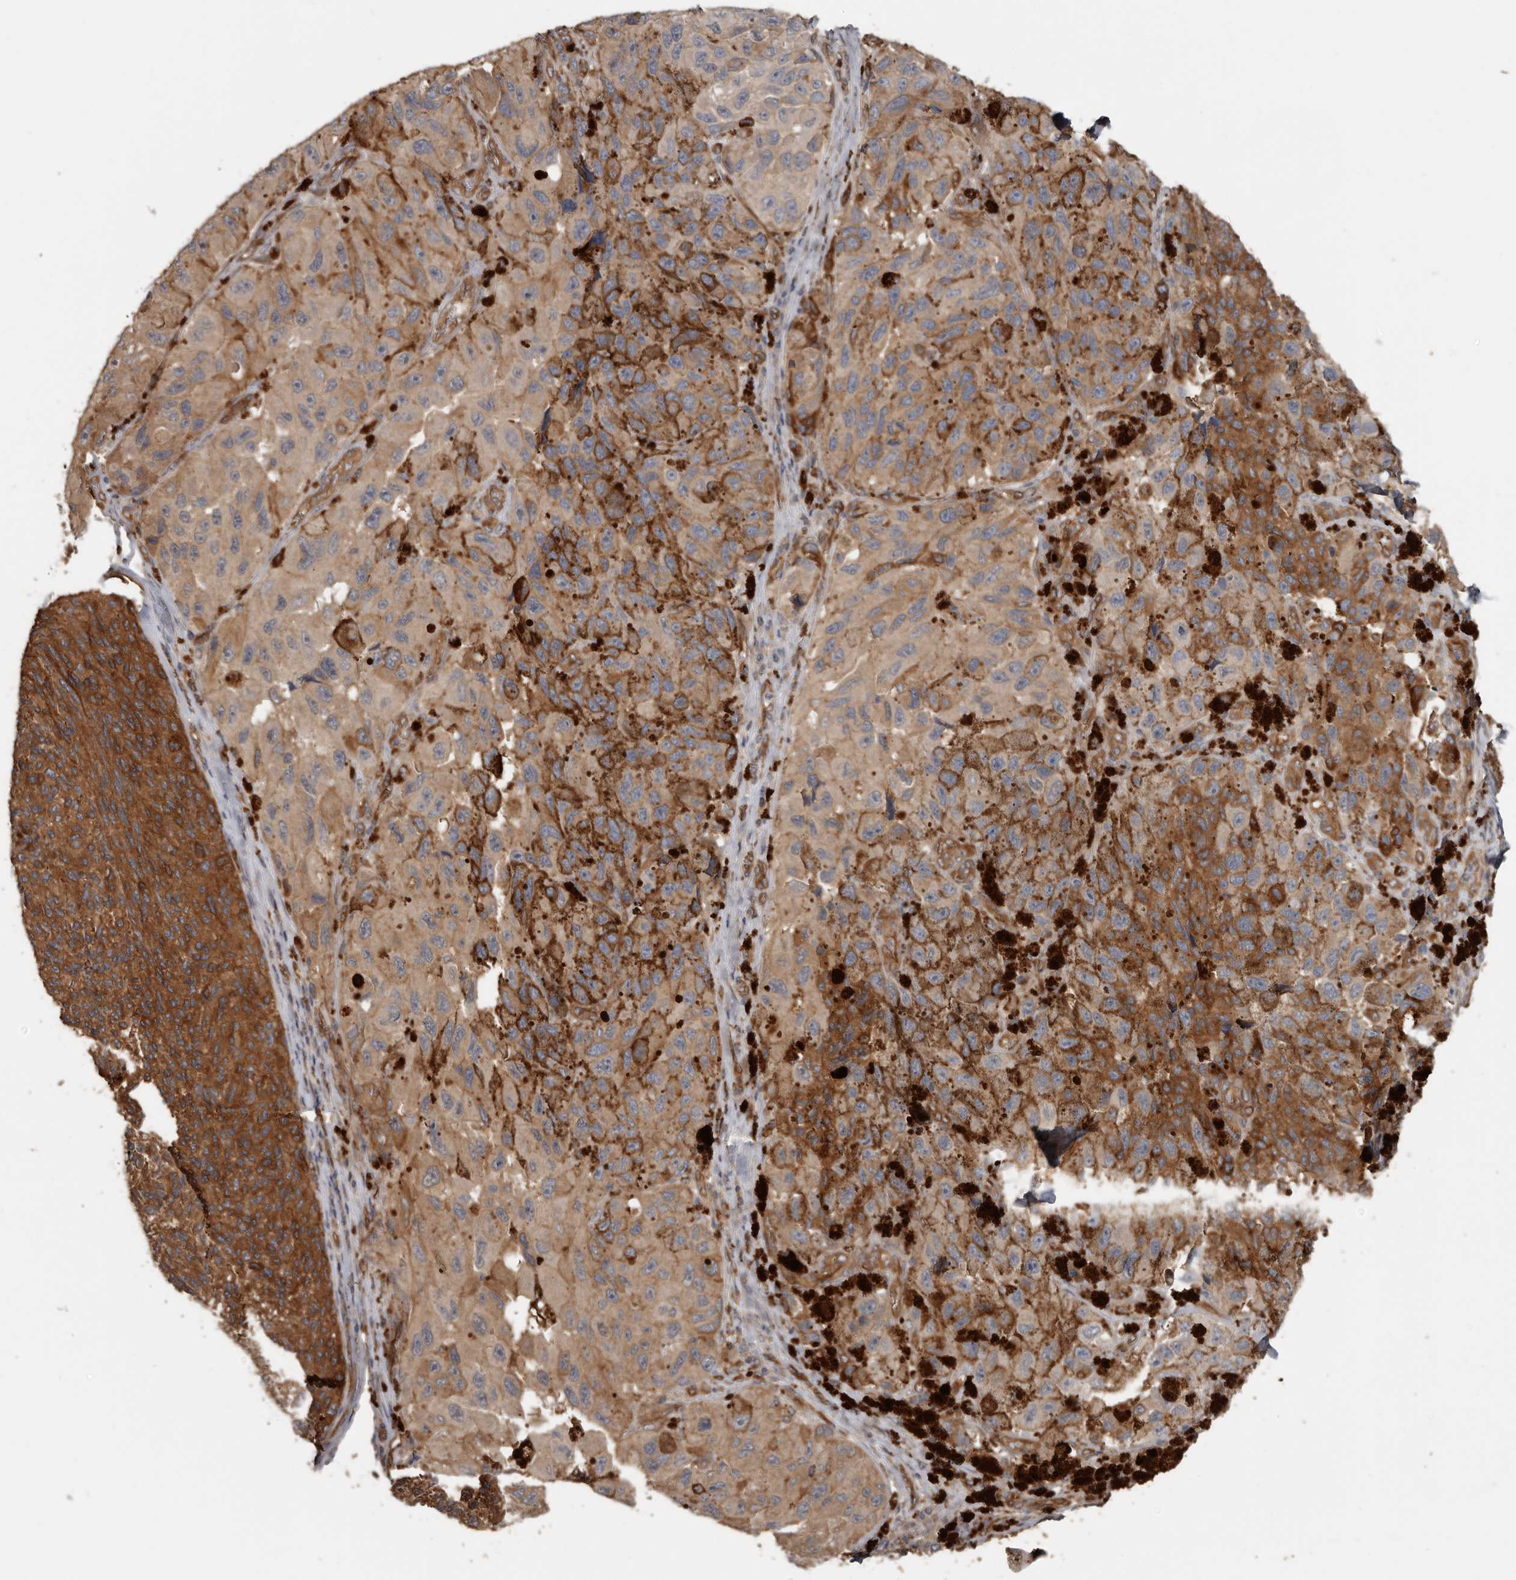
{"staining": {"intensity": "moderate", "quantity": ">75%", "location": "cytoplasmic/membranous"}, "tissue": "melanoma", "cell_type": "Tumor cells", "image_type": "cancer", "snomed": [{"axis": "morphology", "description": "Malignant melanoma, NOS"}, {"axis": "topography", "description": "Skin"}], "caption": "This histopathology image exhibits malignant melanoma stained with IHC to label a protein in brown. The cytoplasmic/membranous of tumor cells show moderate positivity for the protein. Nuclei are counter-stained blue.", "gene": "EXOC3L1", "patient": {"sex": "female", "age": 73}}